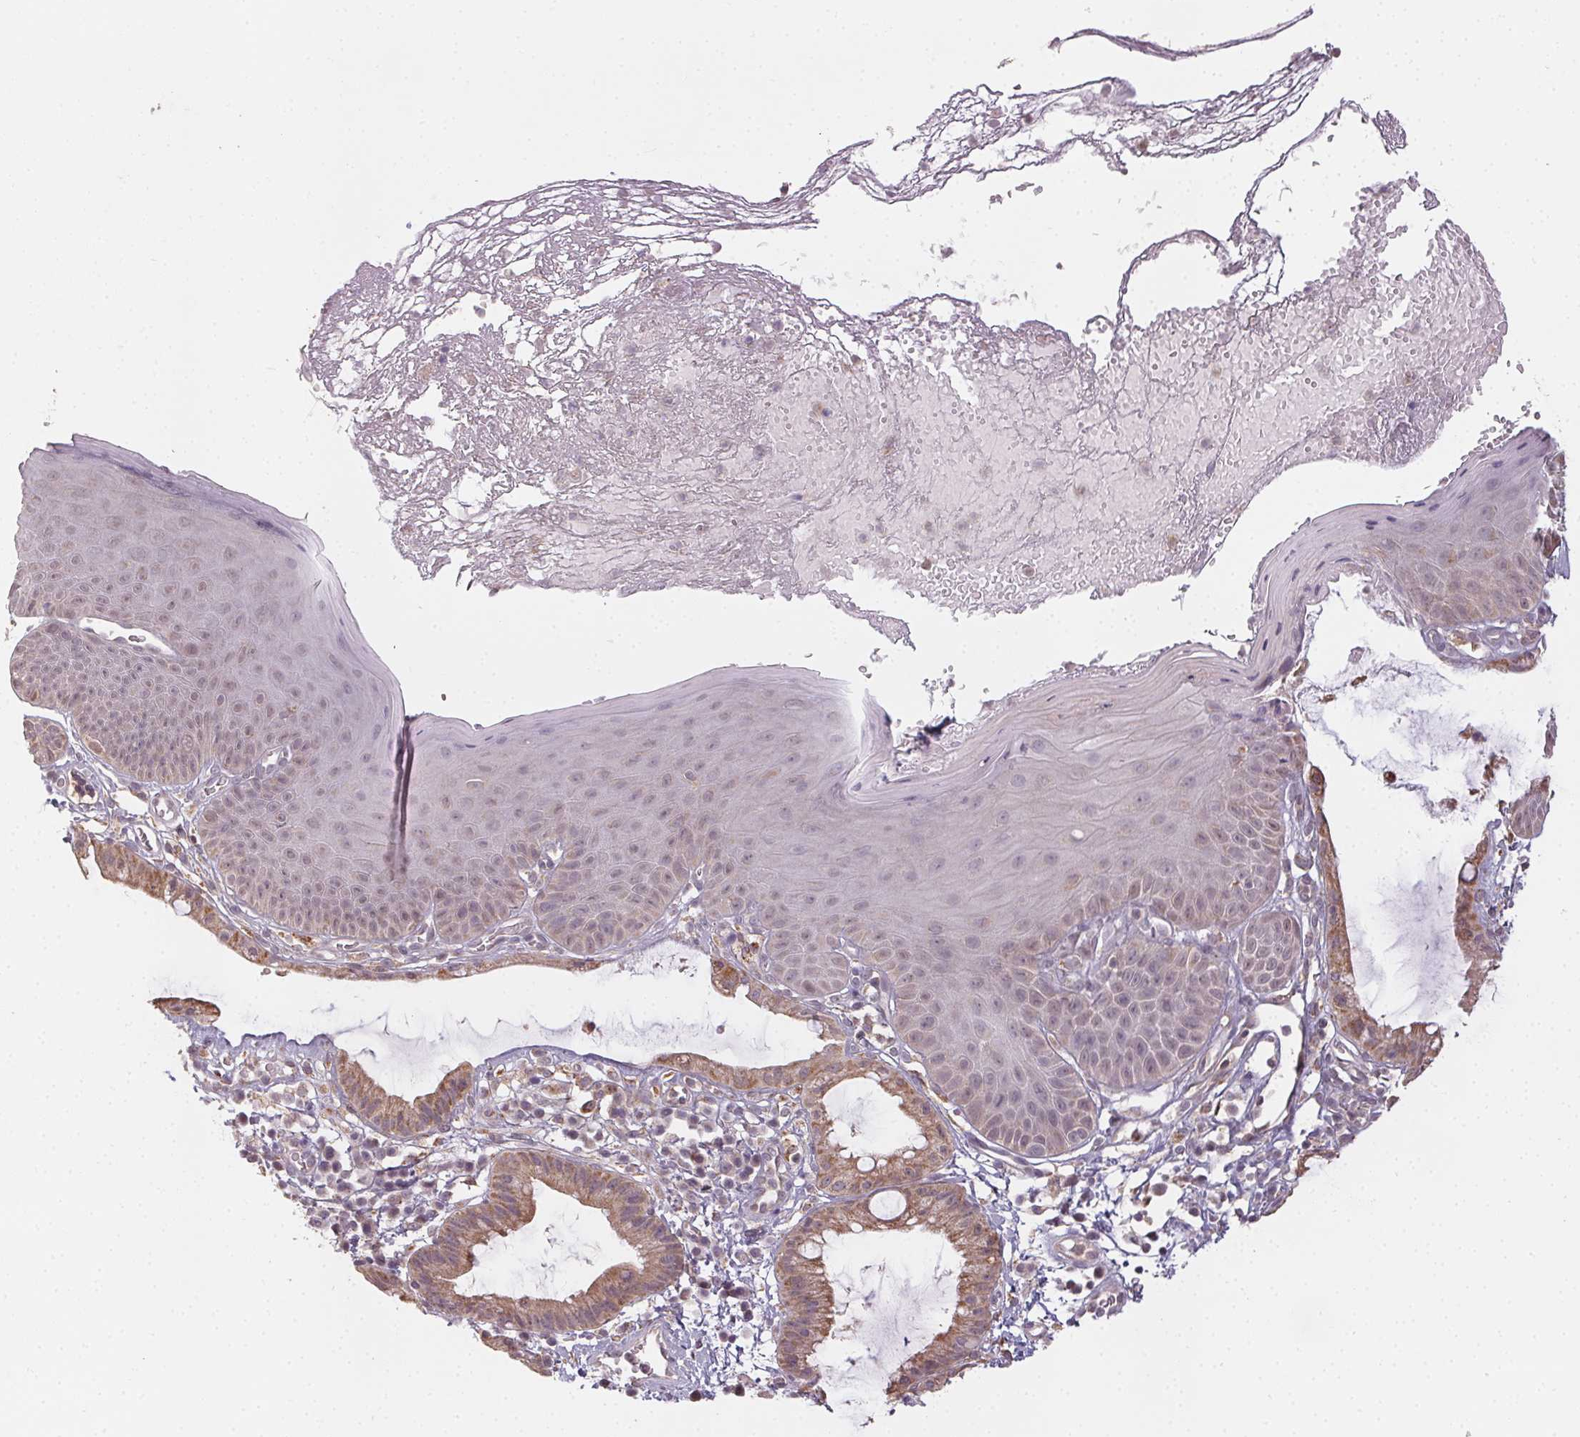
{"staining": {"intensity": "weak", "quantity": "<25%", "location": "cytoplasmic/membranous"}, "tissue": "skin", "cell_type": "Epidermal cells", "image_type": "normal", "snomed": [{"axis": "morphology", "description": "Normal tissue, NOS"}, {"axis": "topography", "description": "Anal"}], "caption": "IHC image of benign skin stained for a protein (brown), which shows no positivity in epidermal cells. (DAB (3,3'-diaminobenzidine) immunohistochemistry with hematoxylin counter stain).", "gene": "NCOA4", "patient": {"sex": "male", "age": 53}}